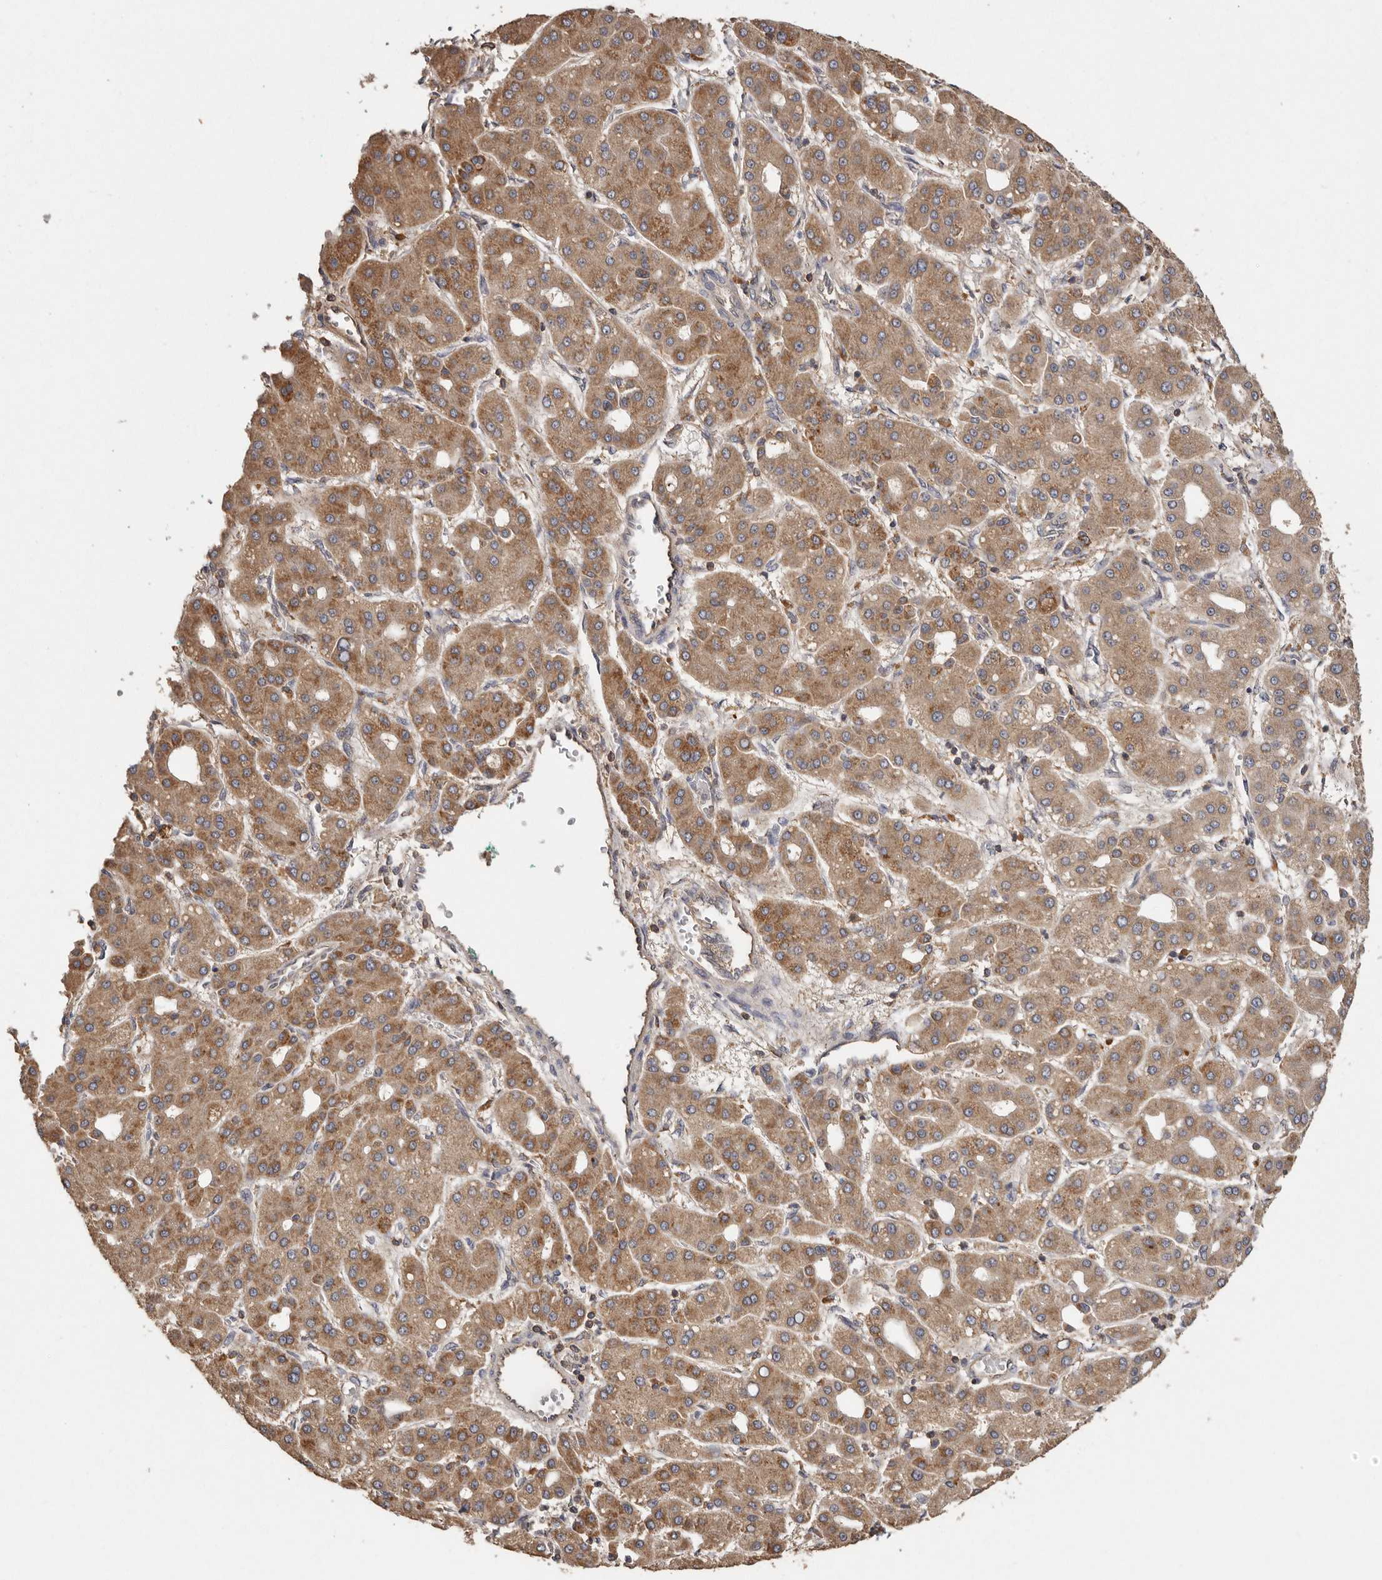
{"staining": {"intensity": "moderate", "quantity": ">75%", "location": "cytoplasmic/membranous"}, "tissue": "liver cancer", "cell_type": "Tumor cells", "image_type": "cancer", "snomed": [{"axis": "morphology", "description": "Carcinoma, Hepatocellular, NOS"}, {"axis": "topography", "description": "Liver"}], "caption": "Protein expression analysis of liver hepatocellular carcinoma exhibits moderate cytoplasmic/membranous positivity in approximately >75% of tumor cells. Immunohistochemistry stains the protein of interest in brown and the nuclei are stained blue.", "gene": "RWDD1", "patient": {"sex": "male", "age": 65}}